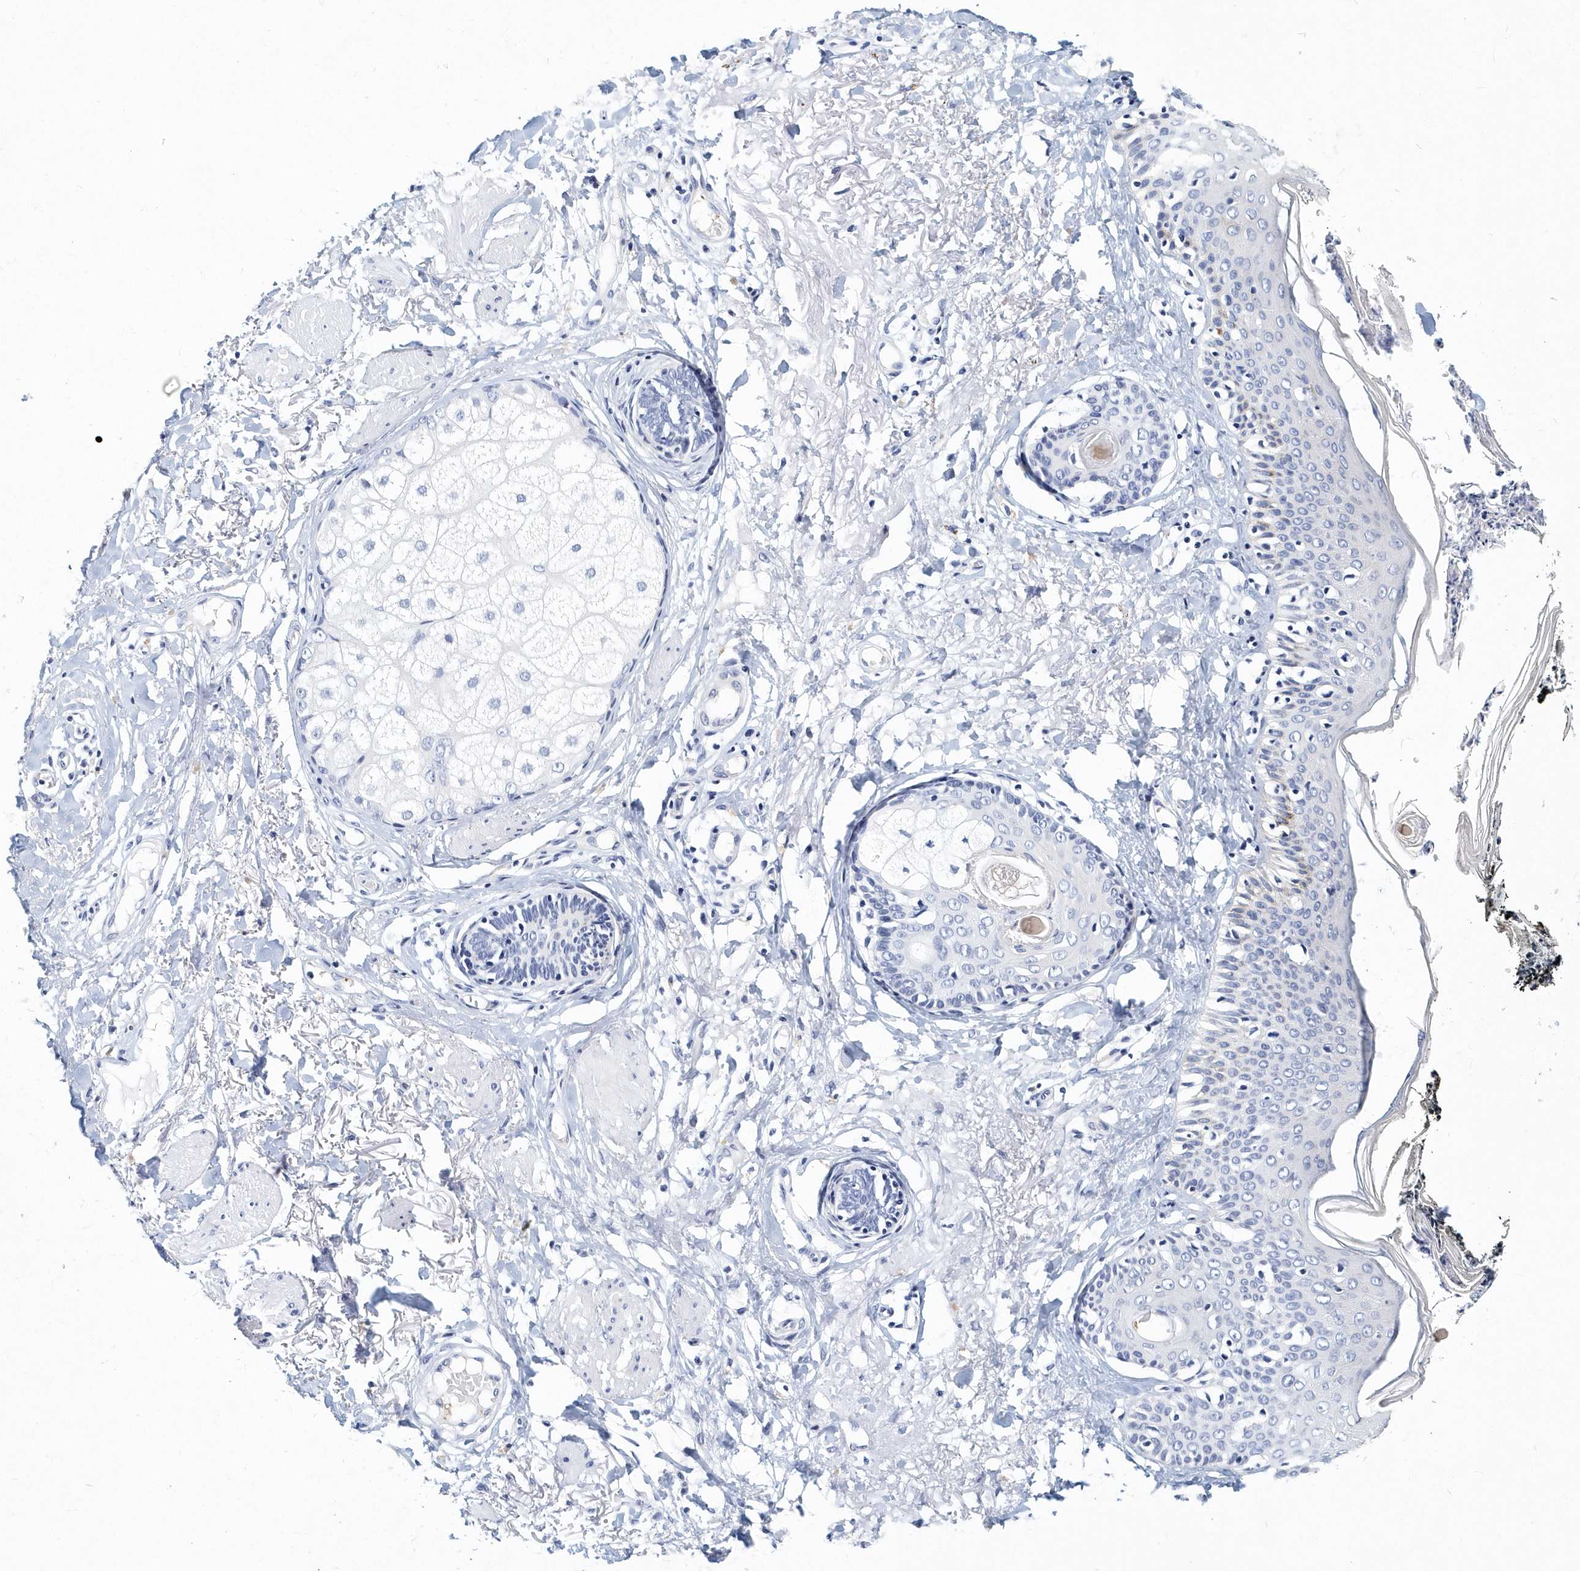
{"staining": {"intensity": "negative", "quantity": "none", "location": "none"}, "tissue": "skin cancer", "cell_type": "Tumor cells", "image_type": "cancer", "snomed": [{"axis": "morphology", "description": "Normal tissue, NOS"}, {"axis": "morphology", "description": "Basal cell carcinoma"}, {"axis": "topography", "description": "Skin"}], "caption": "Immunohistochemistry micrograph of neoplastic tissue: basal cell carcinoma (skin) stained with DAB shows no significant protein positivity in tumor cells.", "gene": "ITGA2B", "patient": {"sex": "male", "age": 64}}